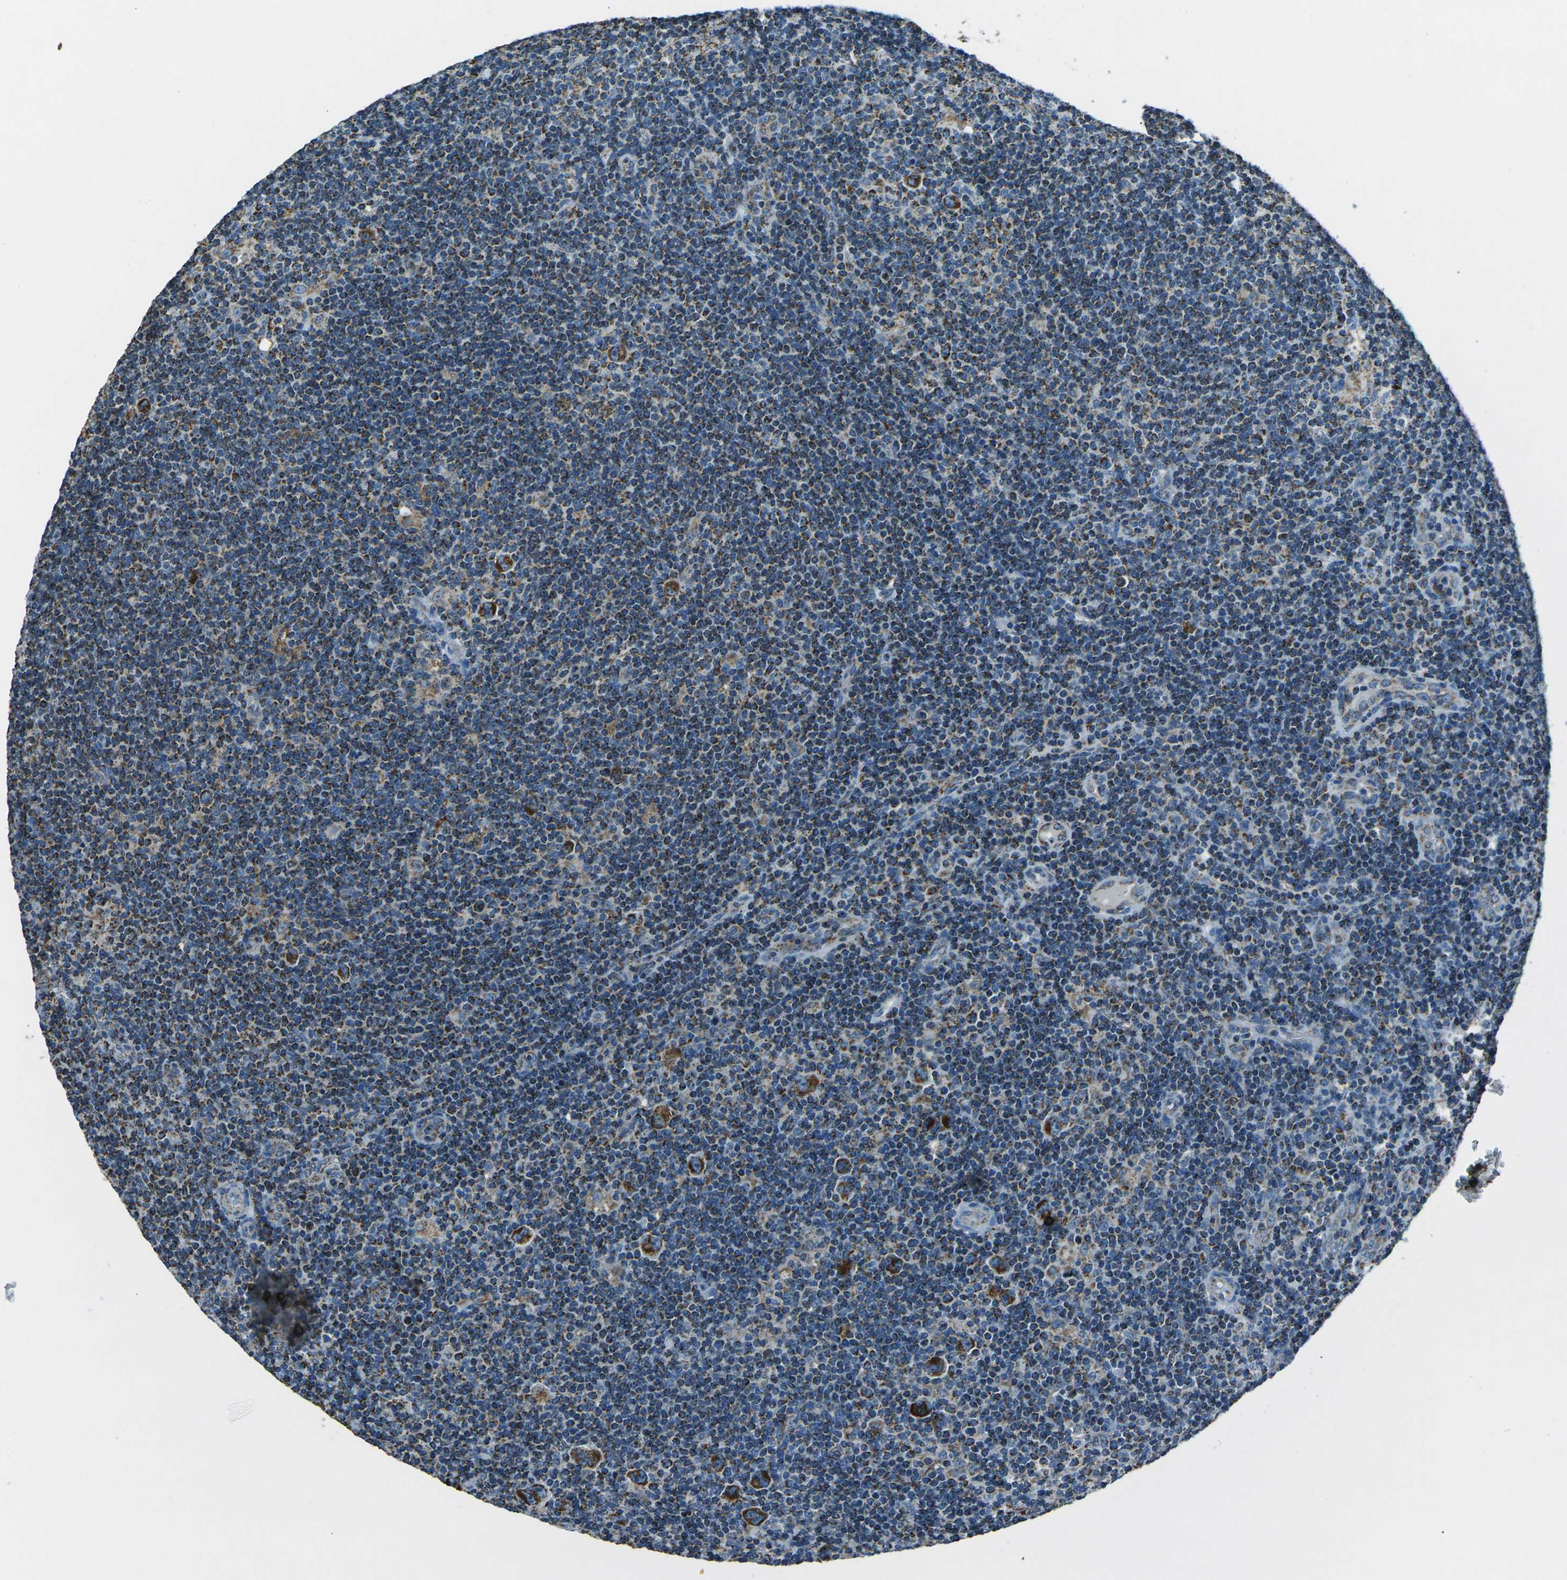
{"staining": {"intensity": "strong", "quantity": ">75%", "location": "cytoplasmic/membranous"}, "tissue": "lymphoma", "cell_type": "Tumor cells", "image_type": "cancer", "snomed": [{"axis": "morphology", "description": "Hodgkin's disease, NOS"}, {"axis": "topography", "description": "Lymph node"}], "caption": "The image shows staining of Hodgkin's disease, revealing strong cytoplasmic/membranous protein staining (brown color) within tumor cells. Ihc stains the protein of interest in brown and the nuclei are stained blue.", "gene": "IRF3", "patient": {"sex": "female", "age": 57}}